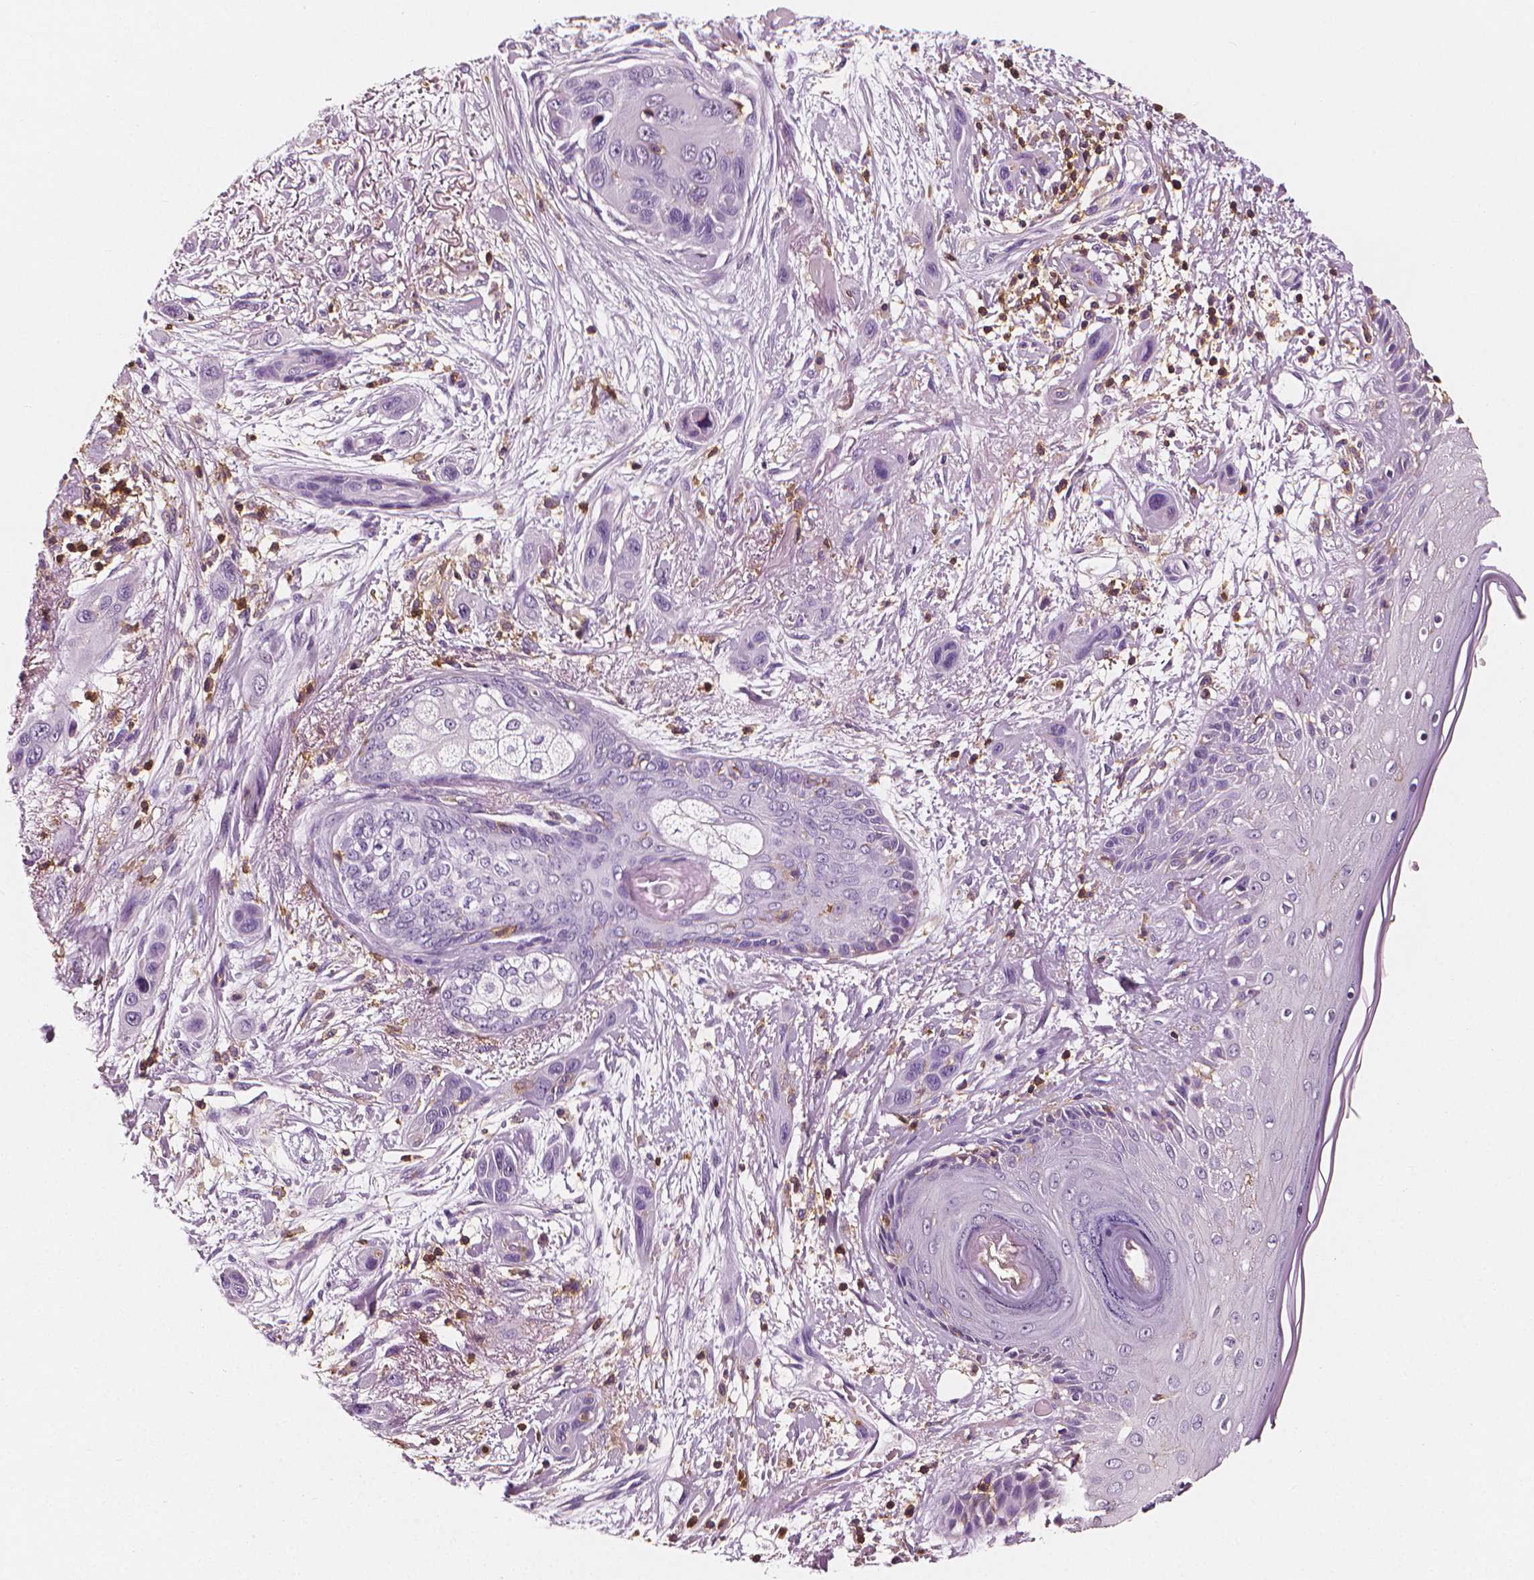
{"staining": {"intensity": "negative", "quantity": "none", "location": "none"}, "tissue": "skin cancer", "cell_type": "Tumor cells", "image_type": "cancer", "snomed": [{"axis": "morphology", "description": "Squamous cell carcinoma, NOS"}, {"axis": "topography", "description": "Skin"}], "caption": "Immunohistochemistry photomicrograph of squamous cell carcinoma (skin) stained for a protein (brown), which exhibits no positivity in tumor cells.", "gene": "PTPRC", "patient": {"sex": "male", "age": 79}}